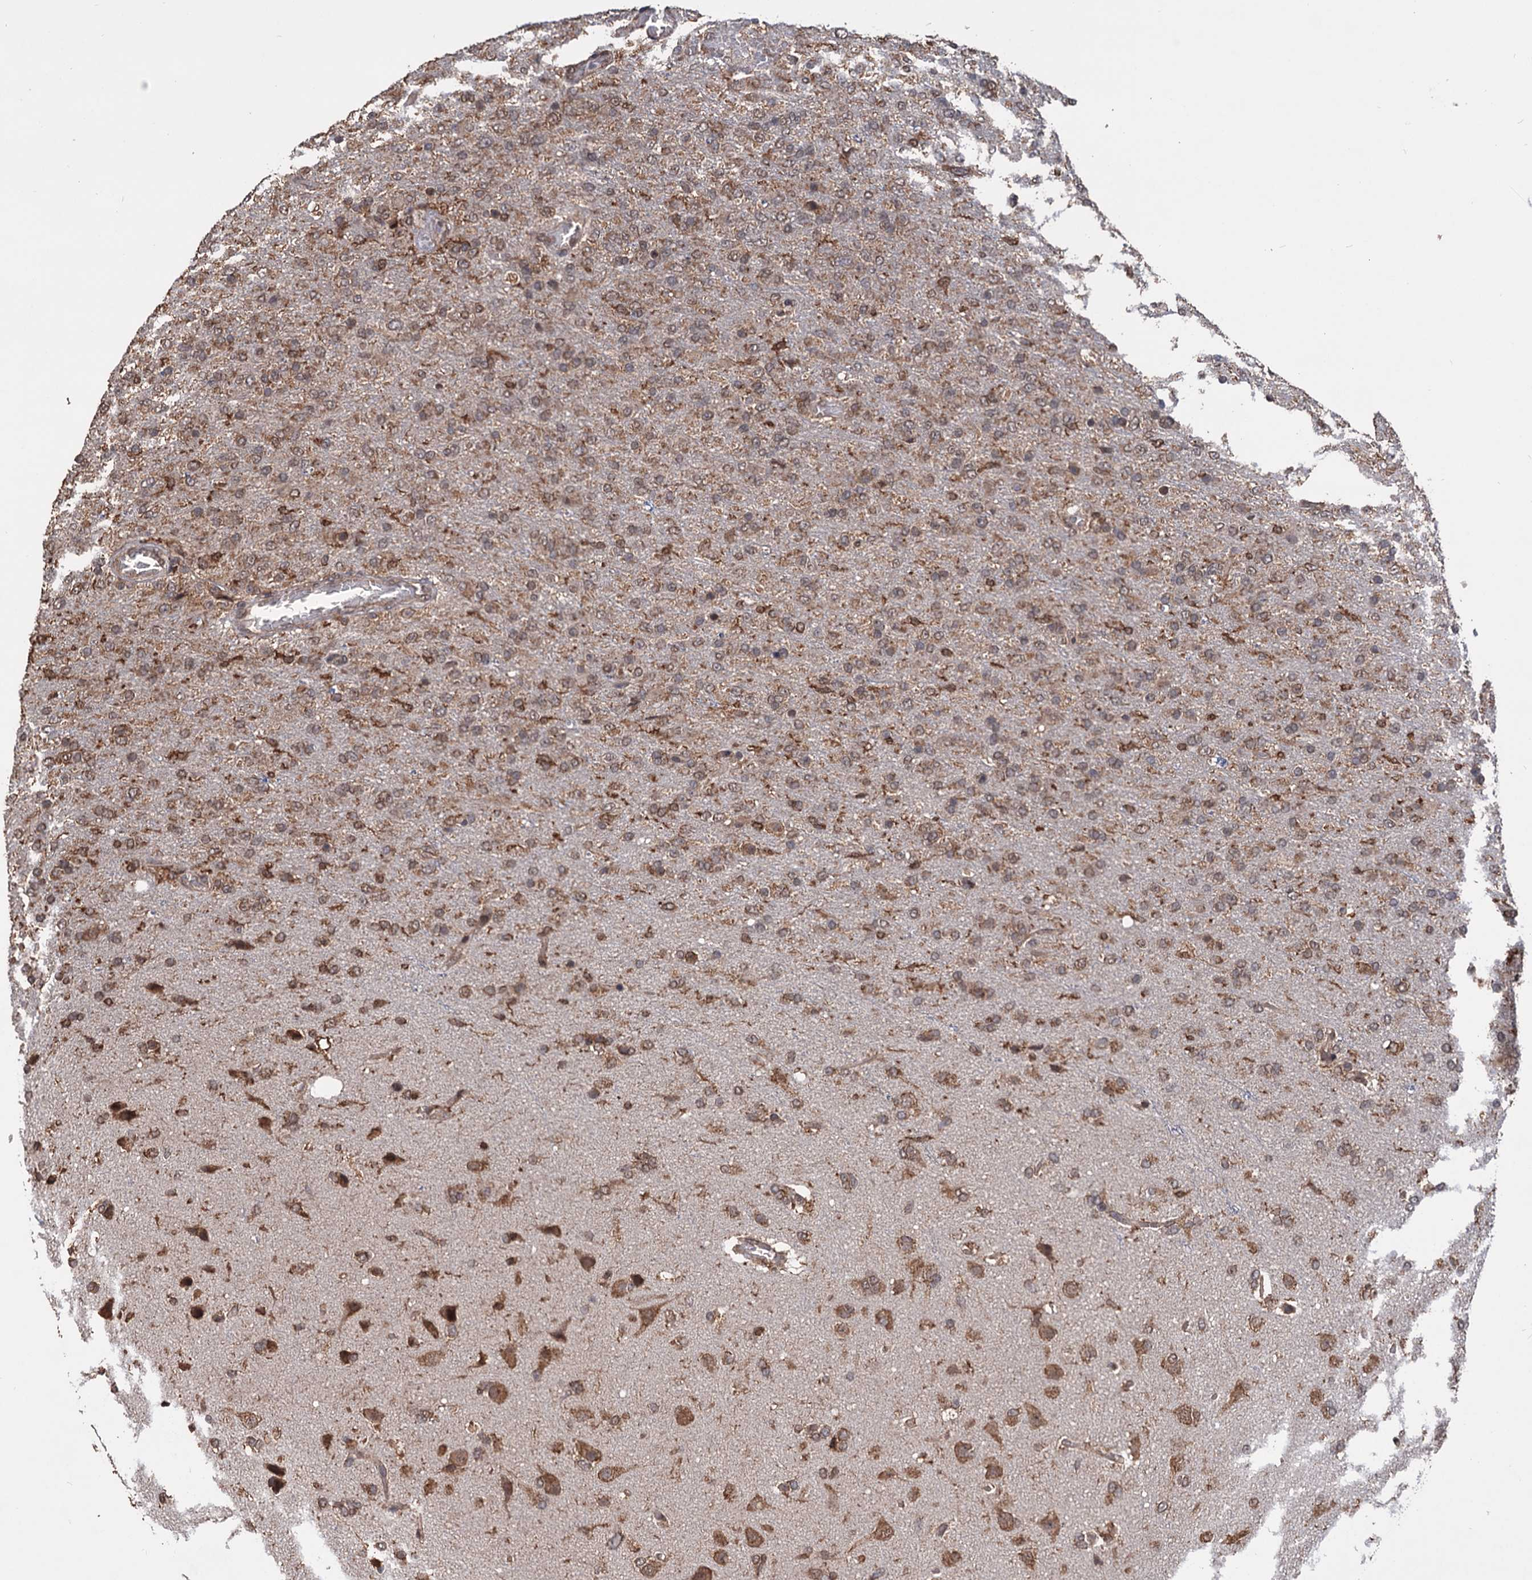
{"staining": {"intensity": "moderate", "quantity": ">75%", "location": "cytoplasmic/membranous"}, "tissue": "glioma", "cell_type": "Tumor cells", "image_type": "cancer", "snomed": [{"axis": "morphology", "description": "Glioma, malignant, High grade"}, {"axis": "topography", "description": "Brain"}], "caption": "DAB (3,3'-diaminobenzidine) immunohistochemical staining of high-grade glioma (malignant) exhibits moderate cytoplasmic/membranous protein expression in approximately >75% of tumor cells.", "gene": "TBC1D12", "patient": {"sex": "female", "age": 74}}